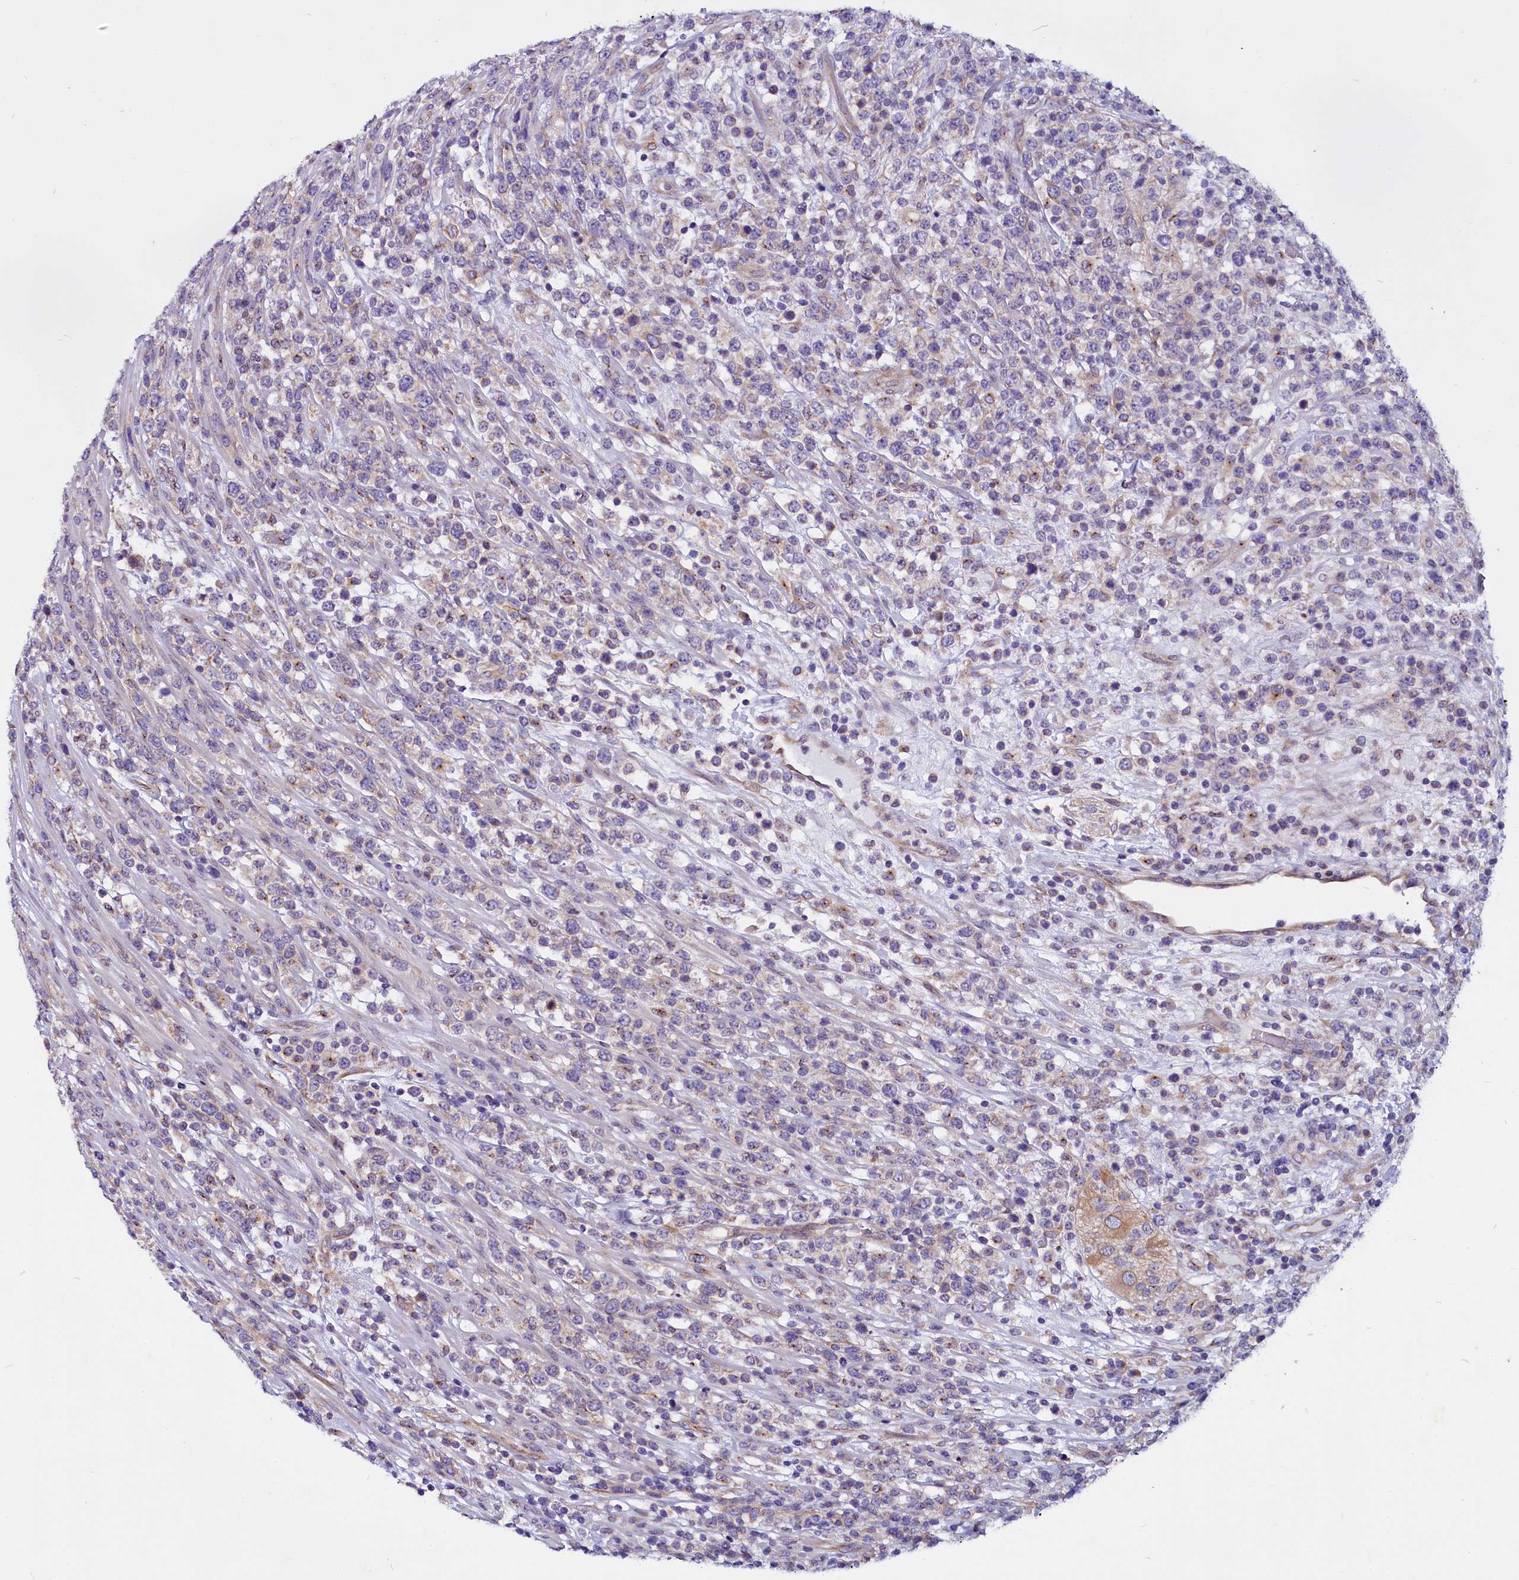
{"staining": {"intensity": "negative", "quantity": "none", "location": "none"}, "tissue": "lymphoma", "cell_type": "Tumor cells", "image_type": "cancer", "snomed": [{"axis": "morphology", "description": "Malignant lymphoma, non-Hodgkin's type, High grade"}, {"axis": "topography", "description": "Colon"}], "caption": "Tumor cells show no significant expression in lymphoma.", "gene": "CEP170", "patient": {"sex": "female", "age": 53}}